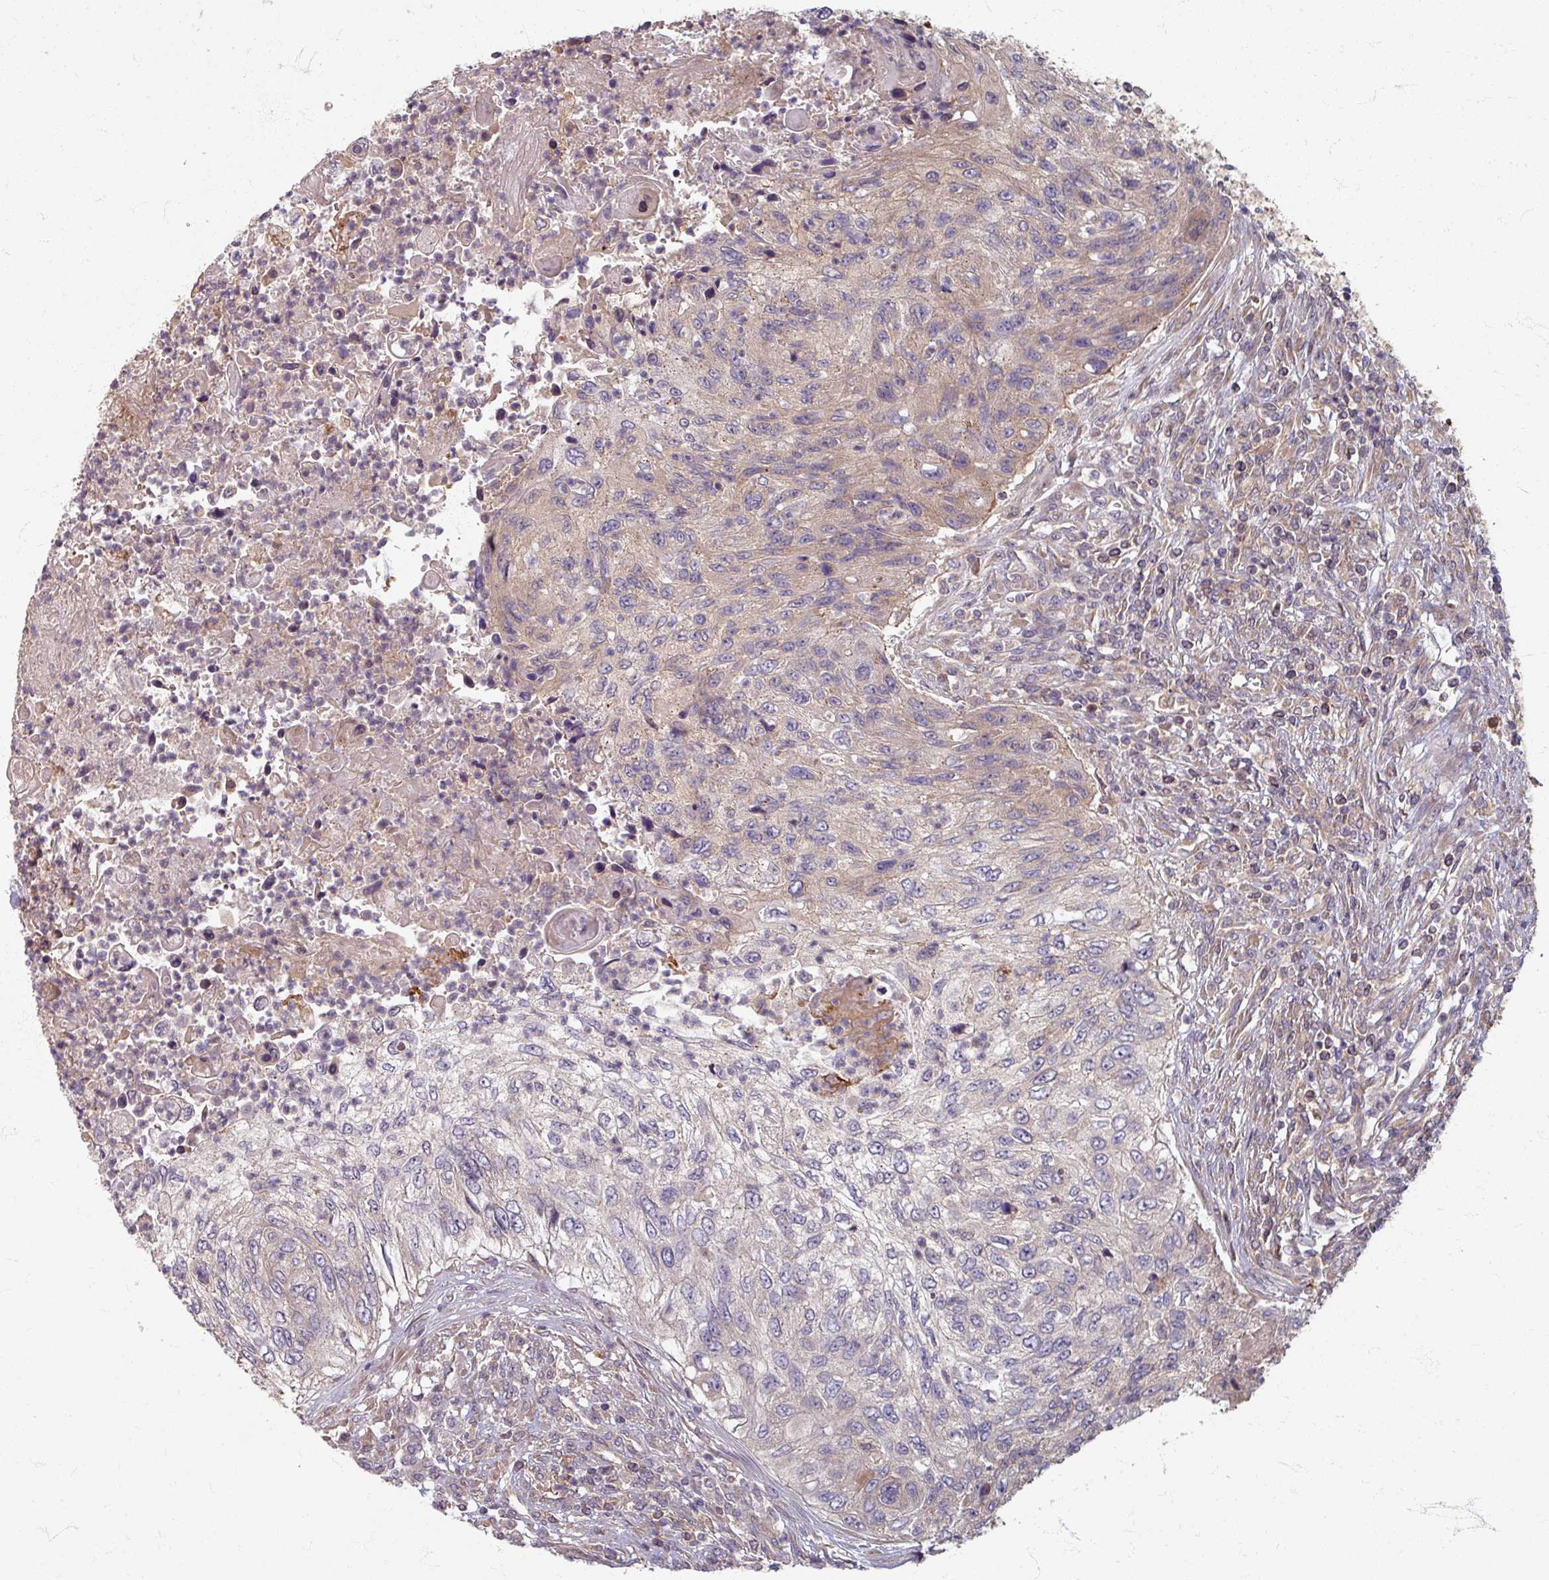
{"staining": {"intensity": "negative", "quantity": "none", "location": "none"}, "tissue": "urothelial cancer", "cell_type": "Tumor cells", "image_type": "cancer", "snomed": [{"axis": "morphology", "description": "Urothelial carcinoma, High grade"}, {"axis": "topography", "description": "Urinary bladder"}], "caption": "Tumor cells show no significant staining in high-grade urothelial carcinoma.", "gene": "STAM", "patient": {"sex": "female", "age": 60}}